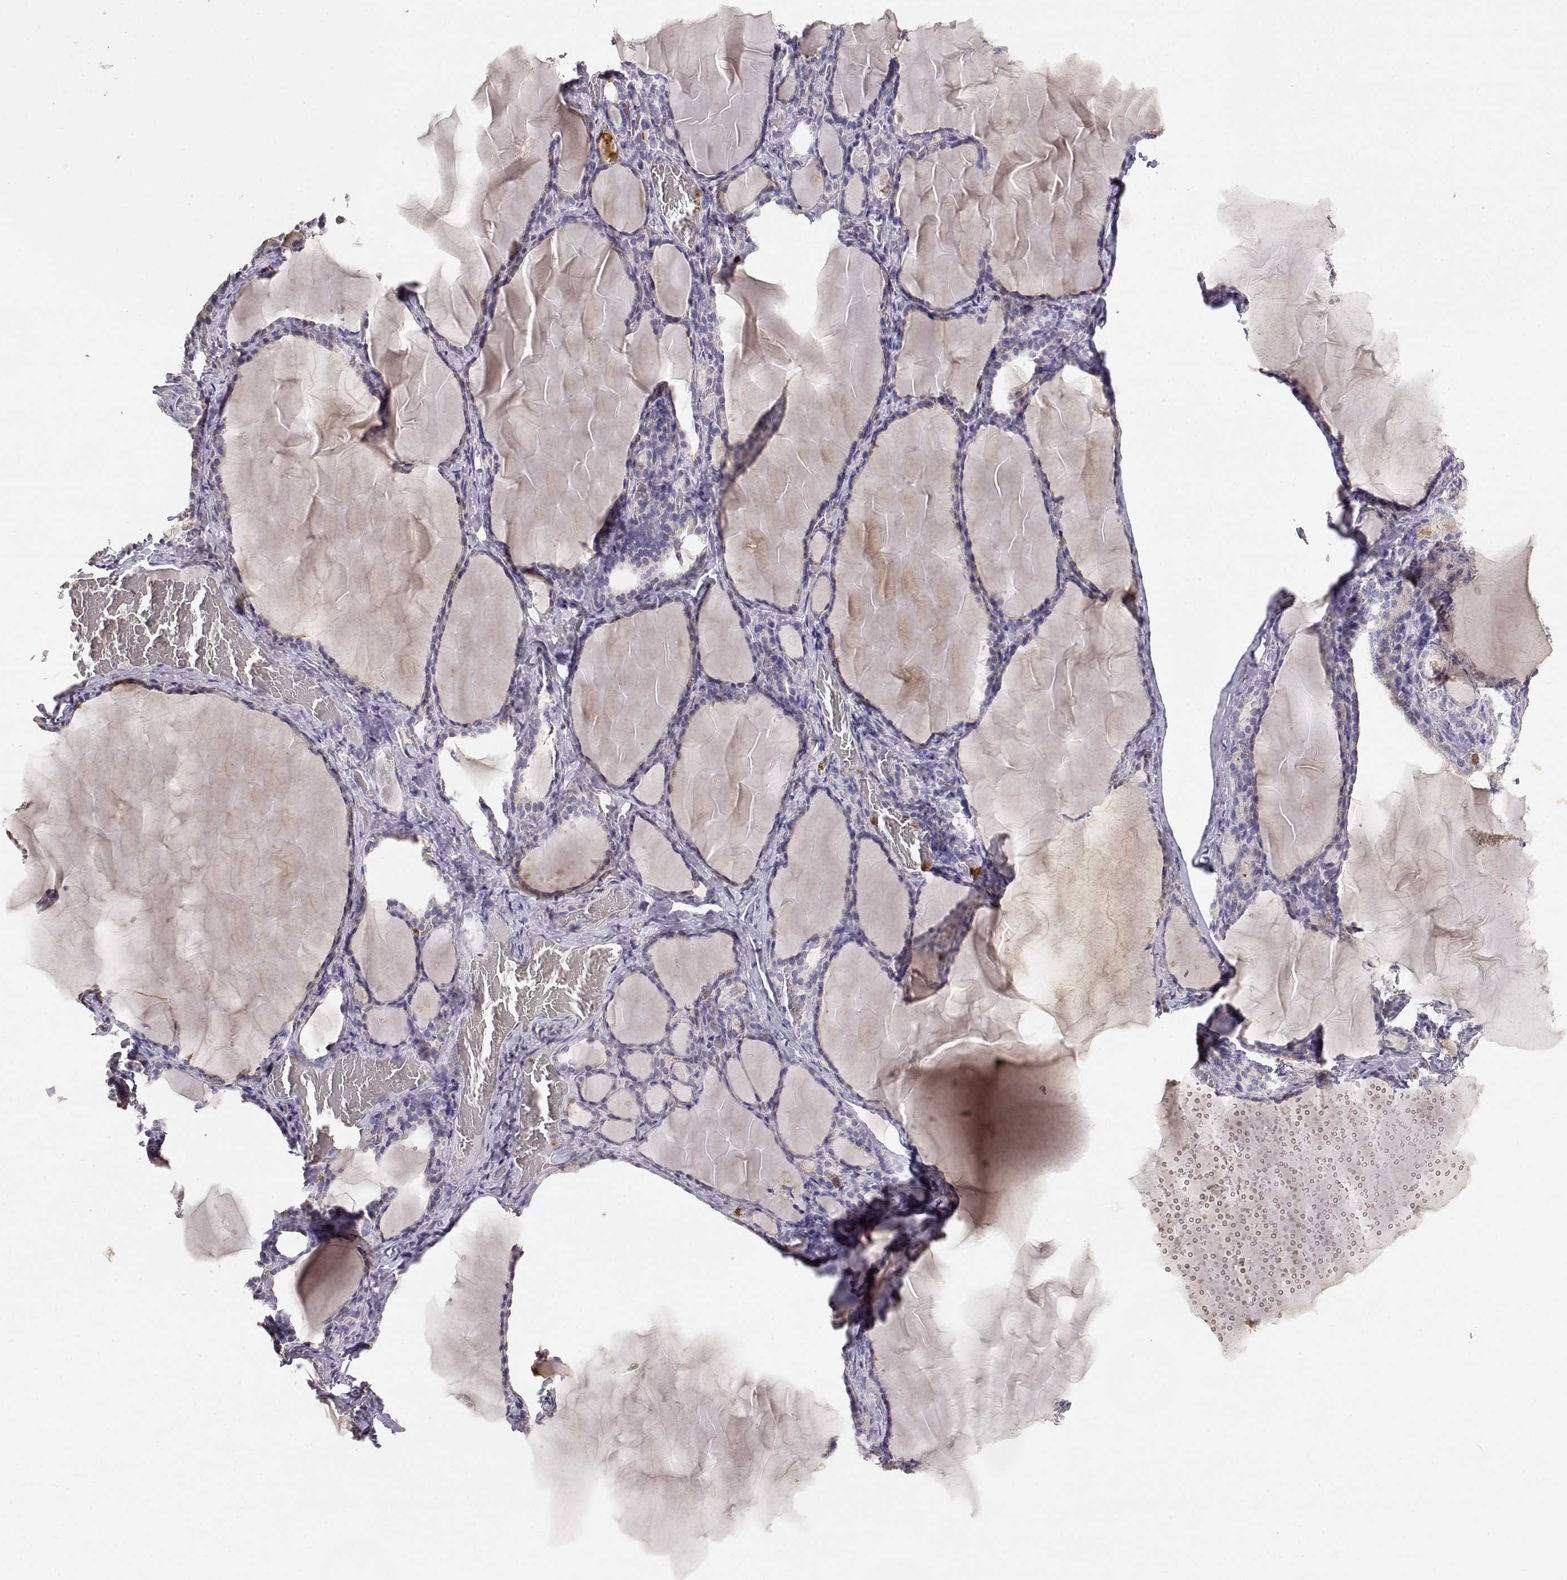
{"staining": {"intensity": "weak", "quantity": "25%-75%", "location": "cytoplasmic/membranous"}, "tissue": "thyroid gland", "cell_type": "Glandular cells", "image_type": "normal", "snomed": [{"axis": "morphology", "description": "Normal tissue, NOS"}, {"axis": "morphology", "description": "Hyperplasia, NOS"}, {"axis": "topography", "description": "Thyroid gland"}], "caption": "Unremarkable thyroid gland shows weak cytoplasmic/membranous staining in about 25%-75% of glandular cells (brown staining indicates protein expression, while blue staining denotes nuclei)..", "gene": "TNFRSF10C", "patient": {"sex": "female", "age": 27}}